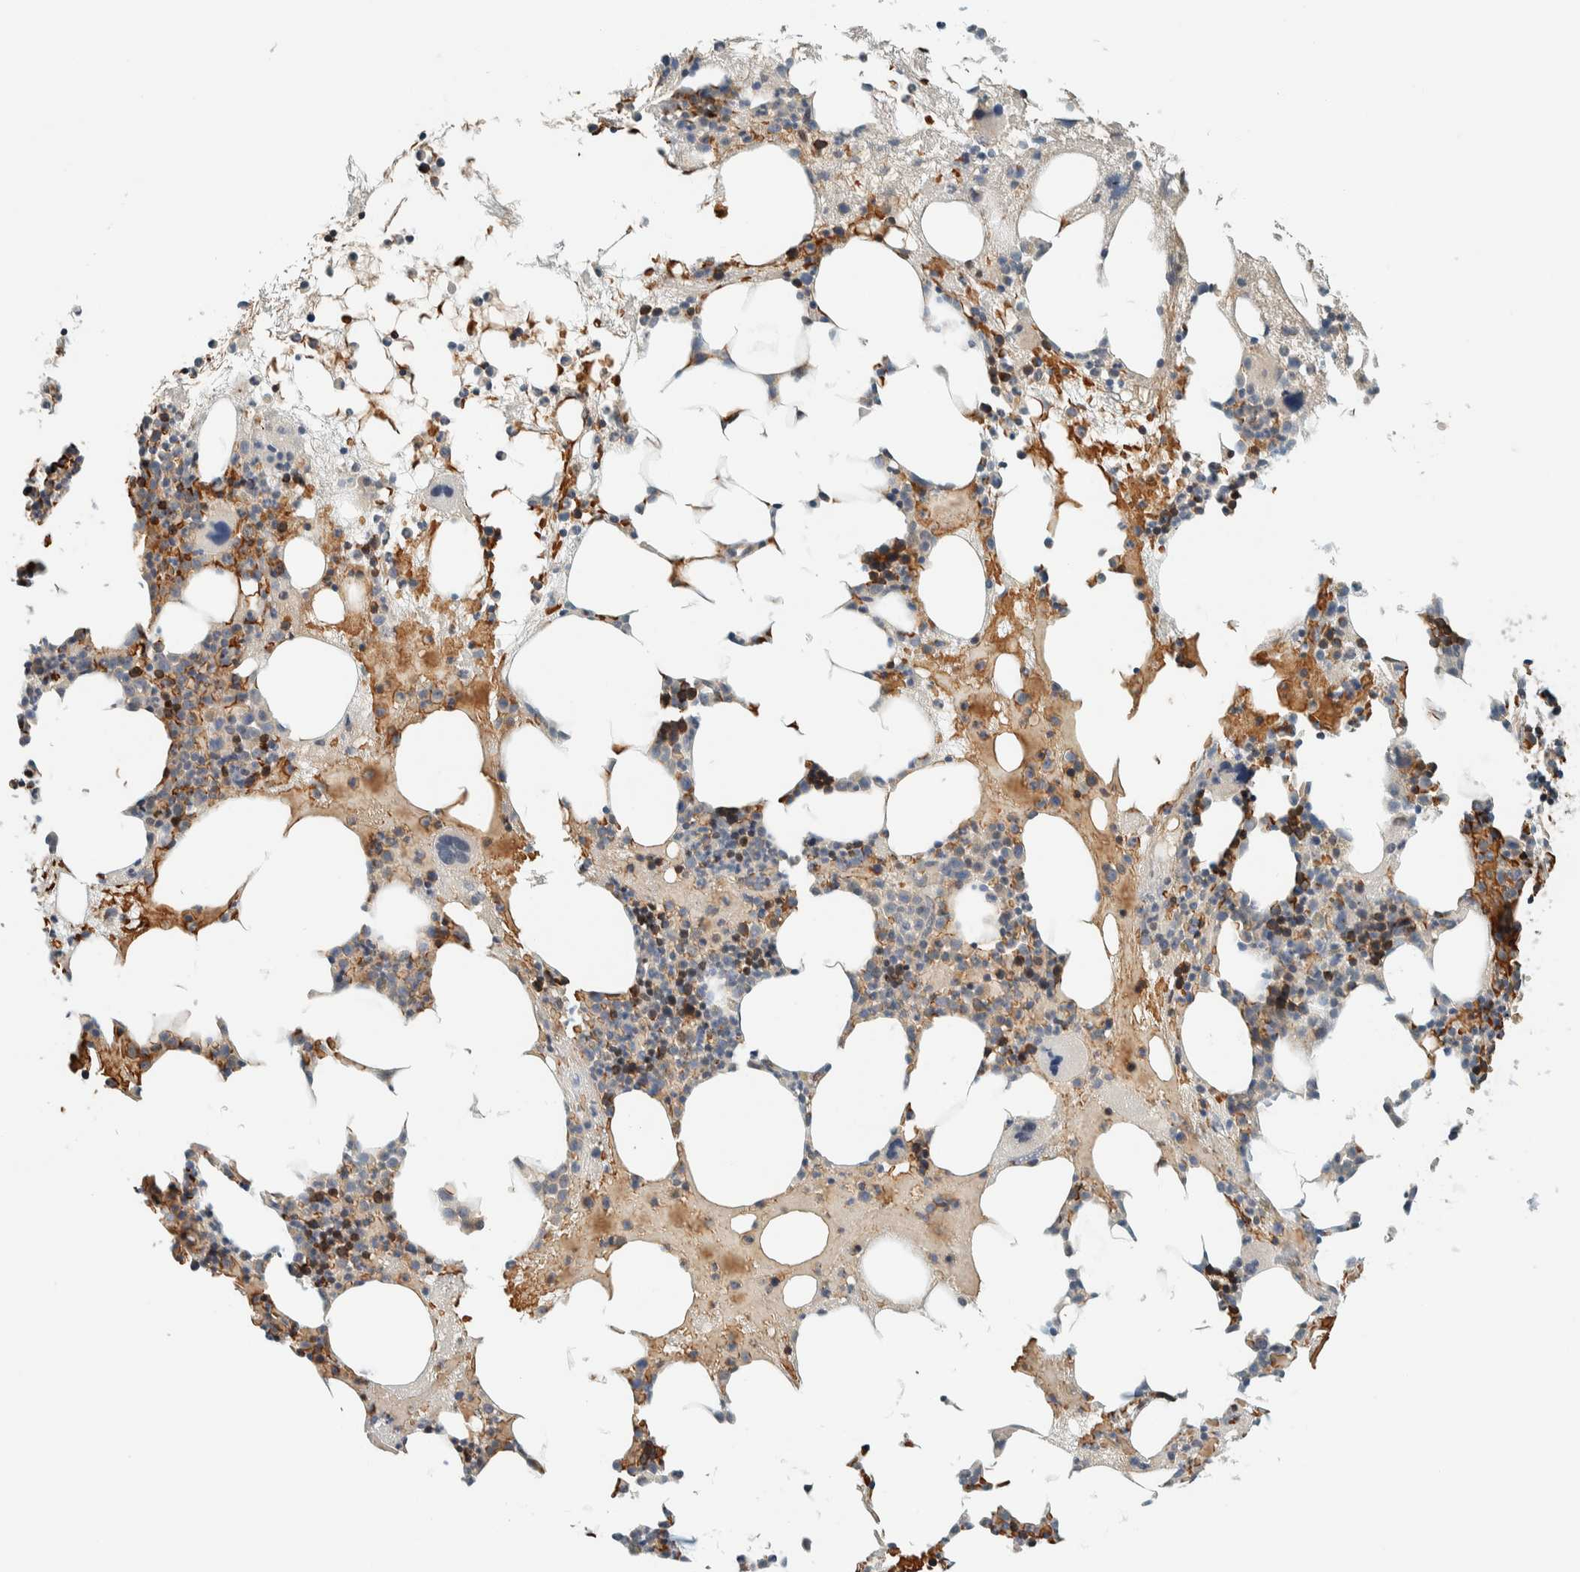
{"staining": {"intensity": "strong", "quantity": "25%-75%", "location": "cytoplasmic/membranous,nuclear"}, "tissue": "bone marrow", "cell_type": "Hematopoietic cells", "image_type": "normal", "snomed": [{"axis": "morphology", "description": "Normal tissue, NOS"}, {"axis": "morphology", "description": "Inflammation, NOS"}, {"axis": "topography", "description": "Bone marrow"}], "caption": "Bone marrow stained for a protein (brown) reveals strong cytoplasmic/membranous,nuclear positive expression in about 25%-75% of hematopoietic cells.", "gene": "TSTD2", "patient": {"sex": "female", "age": 81}}